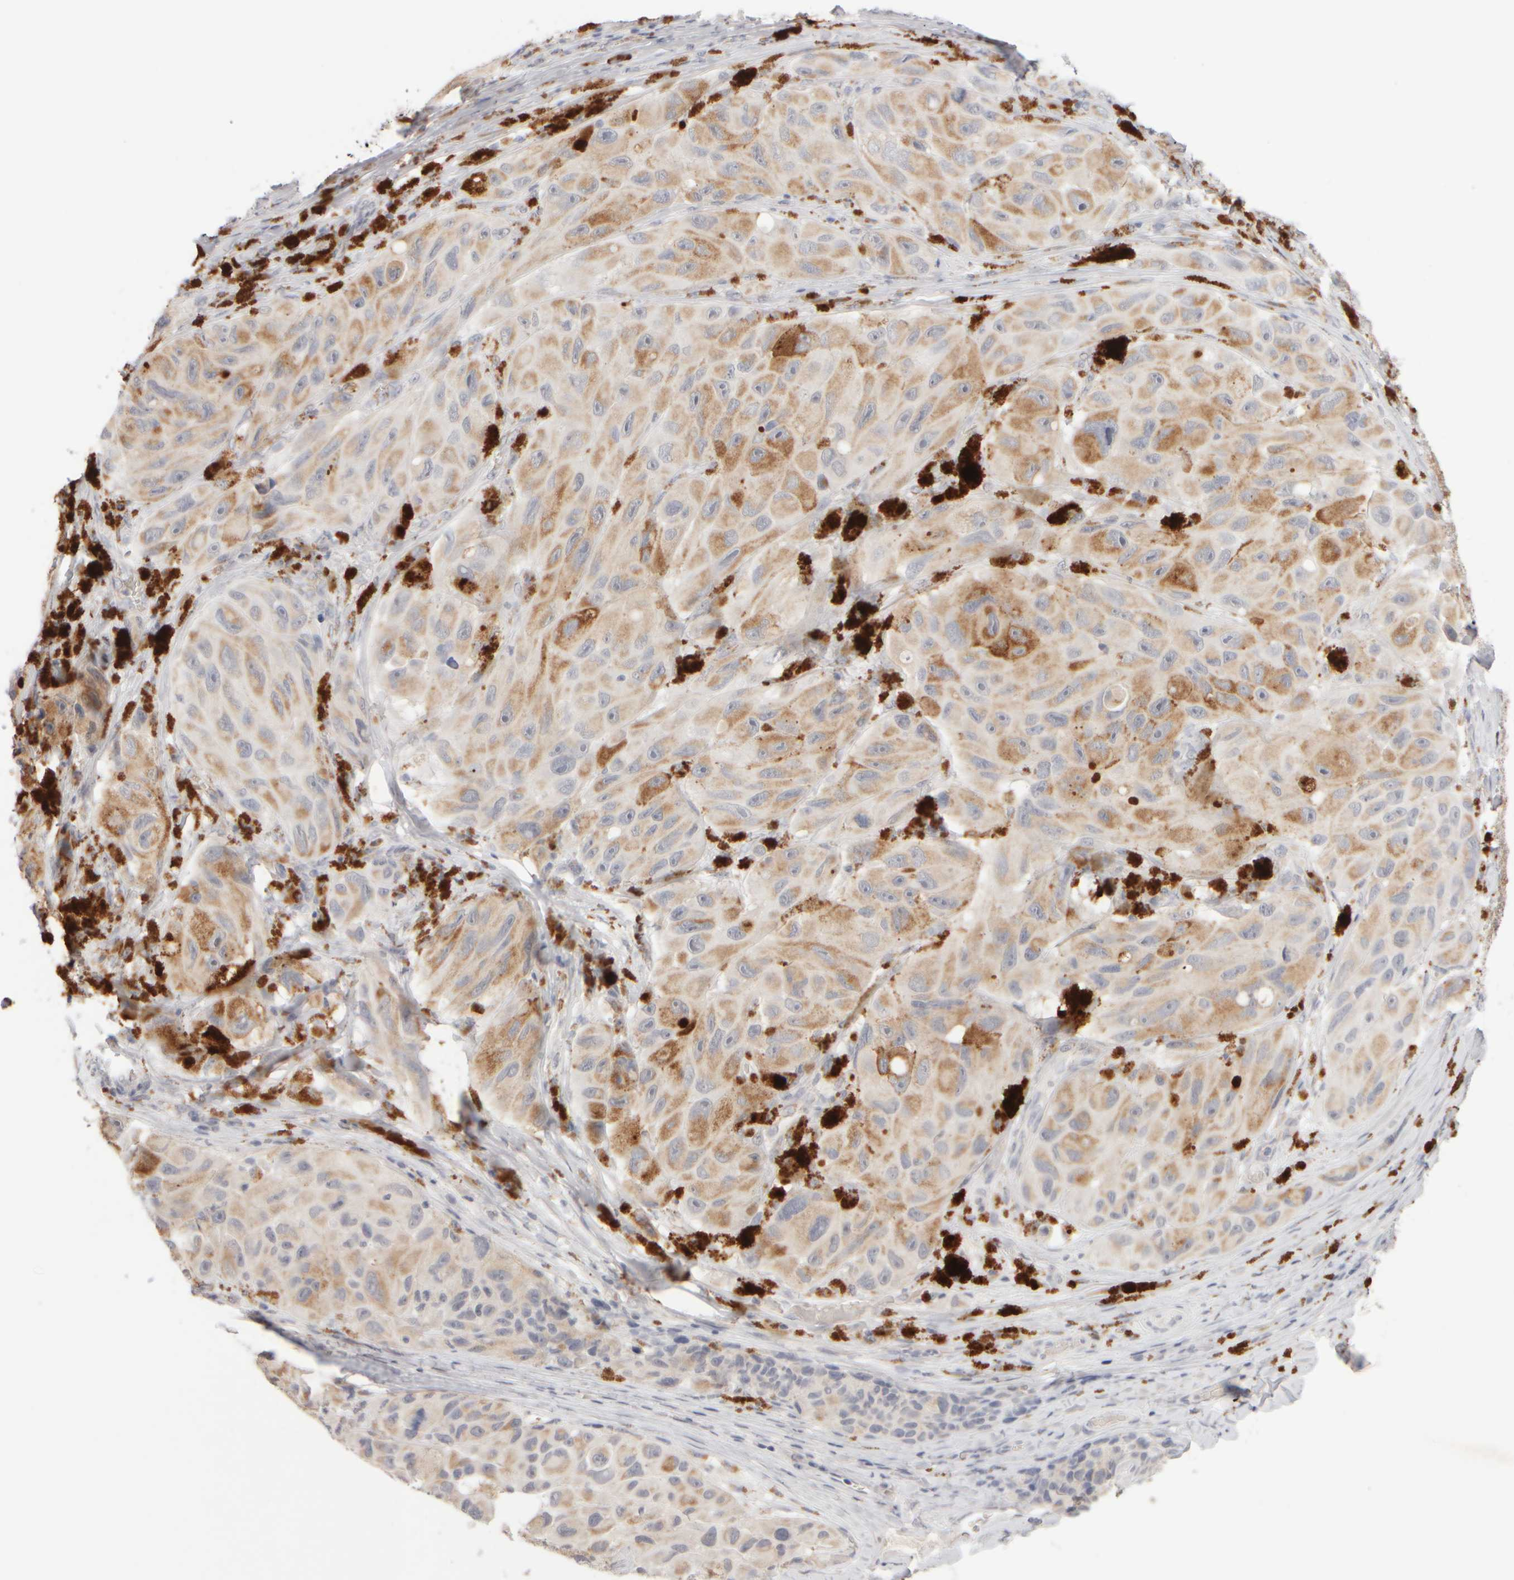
{"staining": {"intensity": "moderate", "quantity": ">75%", "location": "cytoplasmic/membranous"}, "tissue": "melanoma", "cell_type": "Tumor cells", "image_type": "cancer", "snomed": [{"axis": "morphology", "description": "Malignant melanoma, NOS"}, {"axis": "topography", "description": "Skin"}], "caption": "Human malignant melanoma stained with a protein marker displays moderate staining in tumor cells.", "gene": "ZNF112", "patient": {"sex": "female", "age": 73}}